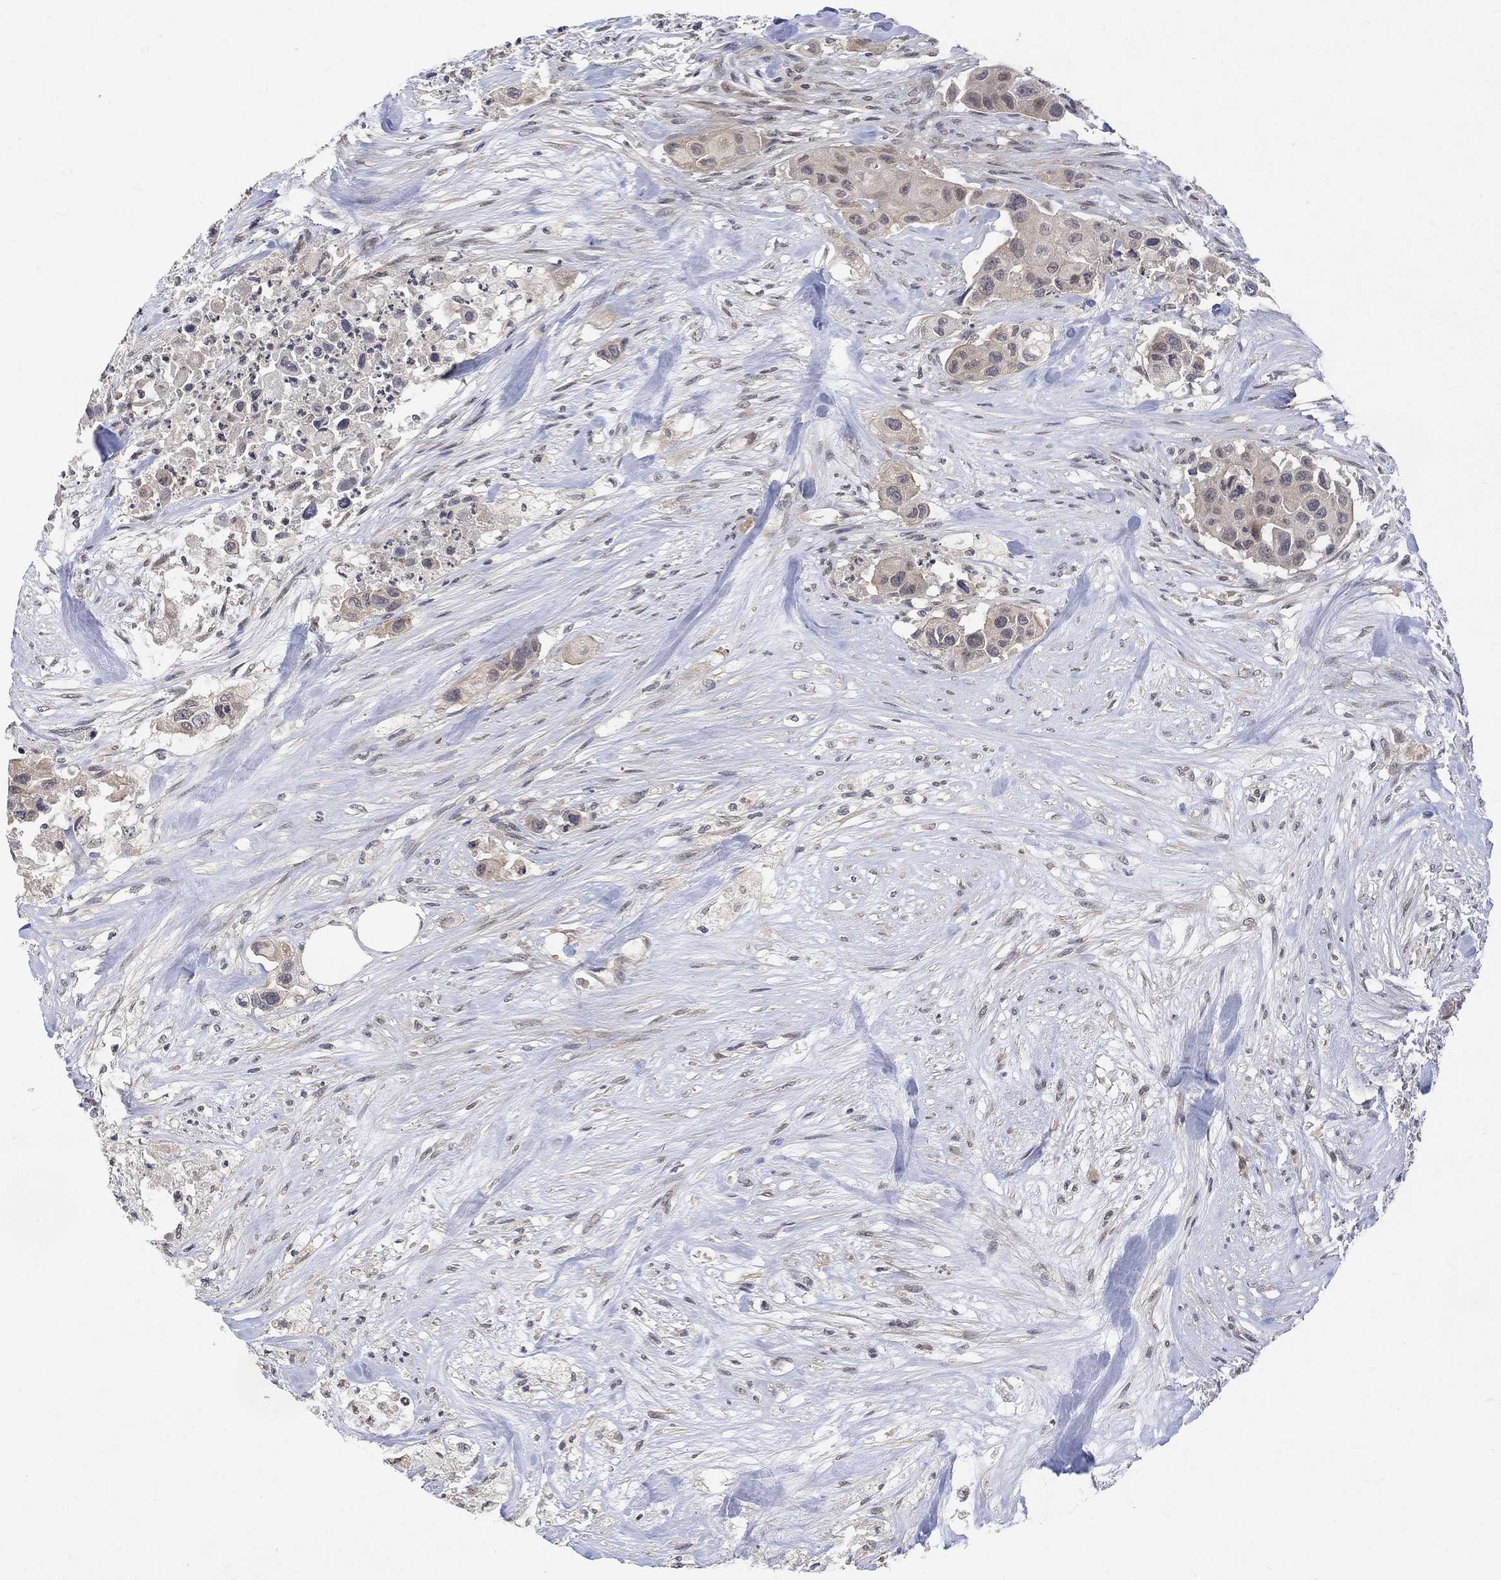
{"staining": {"intensity": "negative", "quantity": "none", "location": "none"}, "tissue": "urothelial cancer", "cell_type": "Tumor cells", "image_type": "cancer", "snomed": [{"axis": "morphology", "description": "Urothelial carcinoma, High grade"}, {"axis": "topography", "description": "Urinary bladder"}], "caption": "The immunohistochemistry image has no significant positivity in tumor cells of high-grade urothelial carcinoma tissue. (DAB immunohistochemistry, high magnification).", "gene": "GRIN2D", "patient": {"sex": "female", "age": 73}}